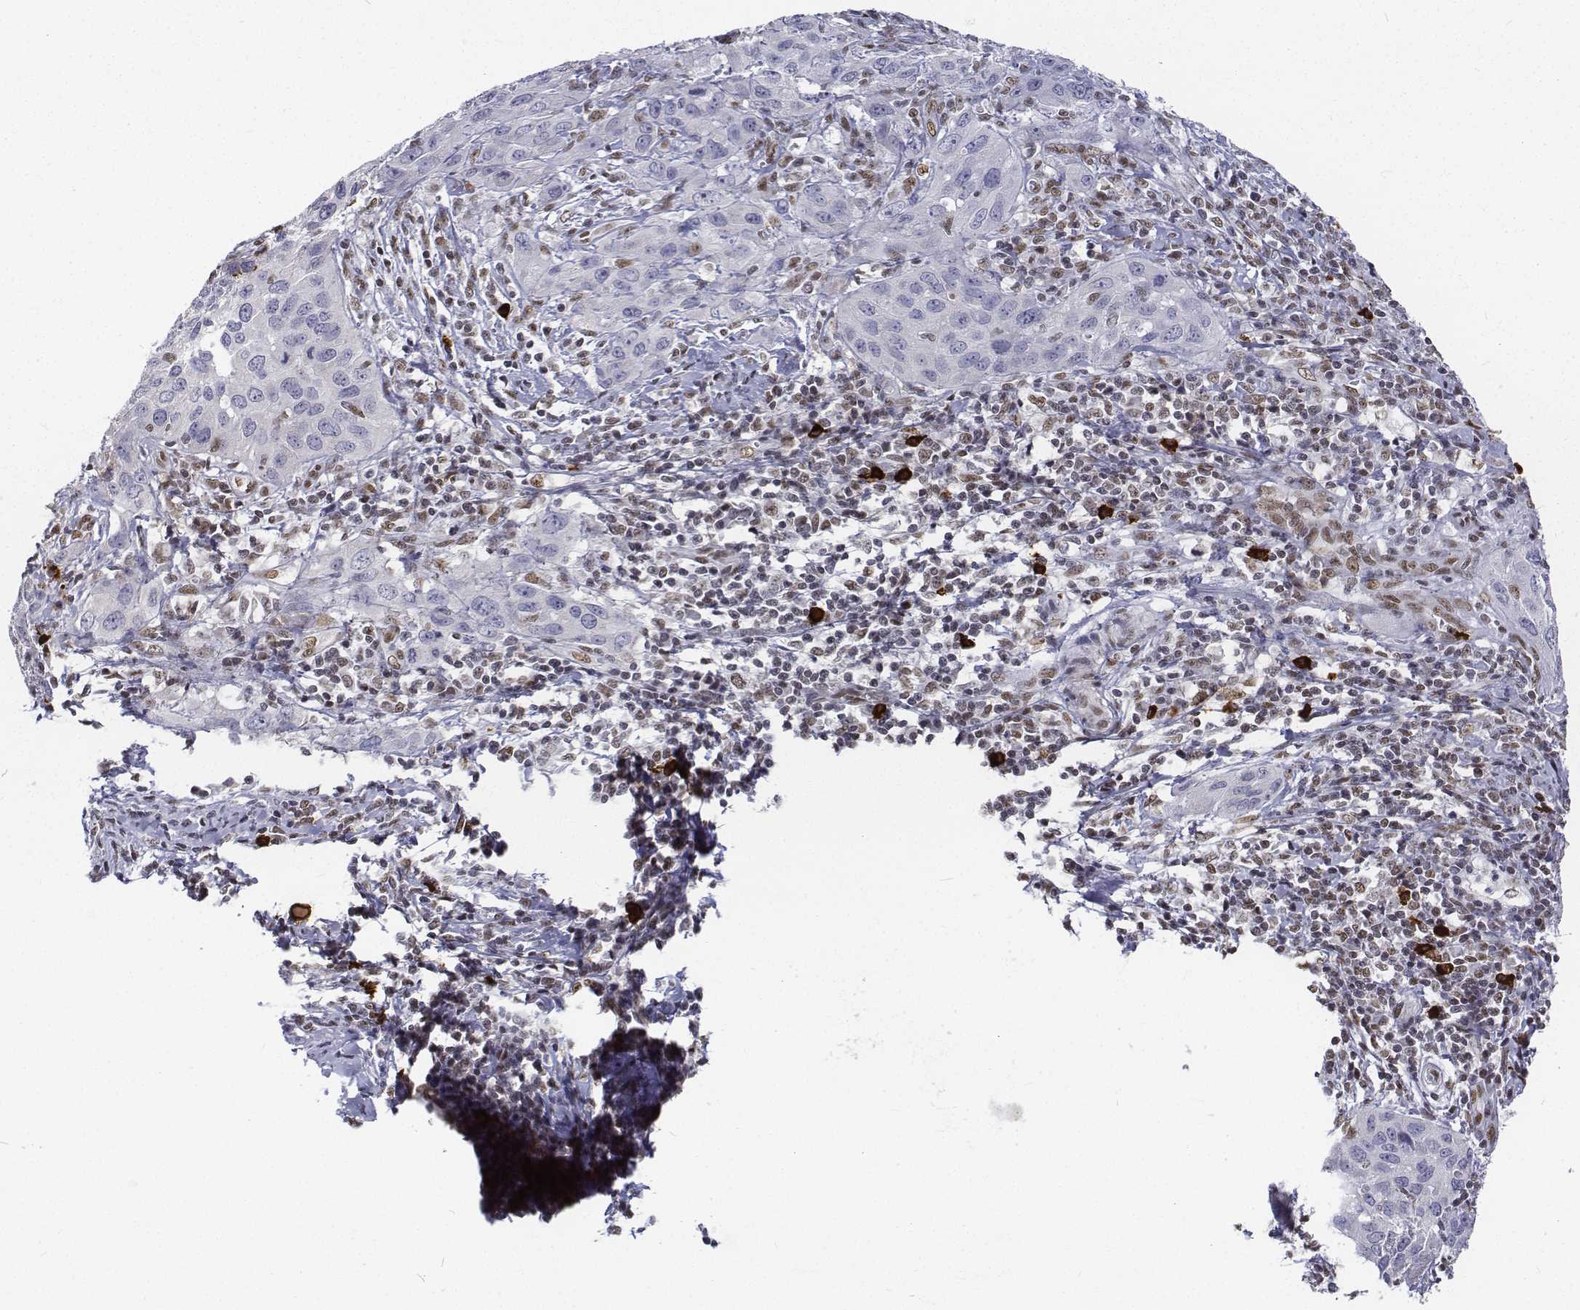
{"staining": {"intensity": "negative", "quantity": "none", "location": "none"}, "tissue": "cervical cancer", "cell_type": "Tumor cells", "image_type": "cancer", "snomed": [{"axis": "morphology", "description": "Normal tissue, NOS"}, {"axis": "morphology", "description": "Squamous cell carcinoma, NOS"}, {"axis": "topography", "description": "Cervix"}], "caption": "Immunohistochemical staining of human squamous cell carcinoma (cervical) reveals no significant expression in tumor cells. The staining was performed using DAB (3,3'-diaminobenzidine) to visualize the protein expression in brown, while the nuclei were stained in blue with hematoxylin (Magnification: 20x).", "gene": "ATRX", "patient": {"sex": "female", "age": 51}}